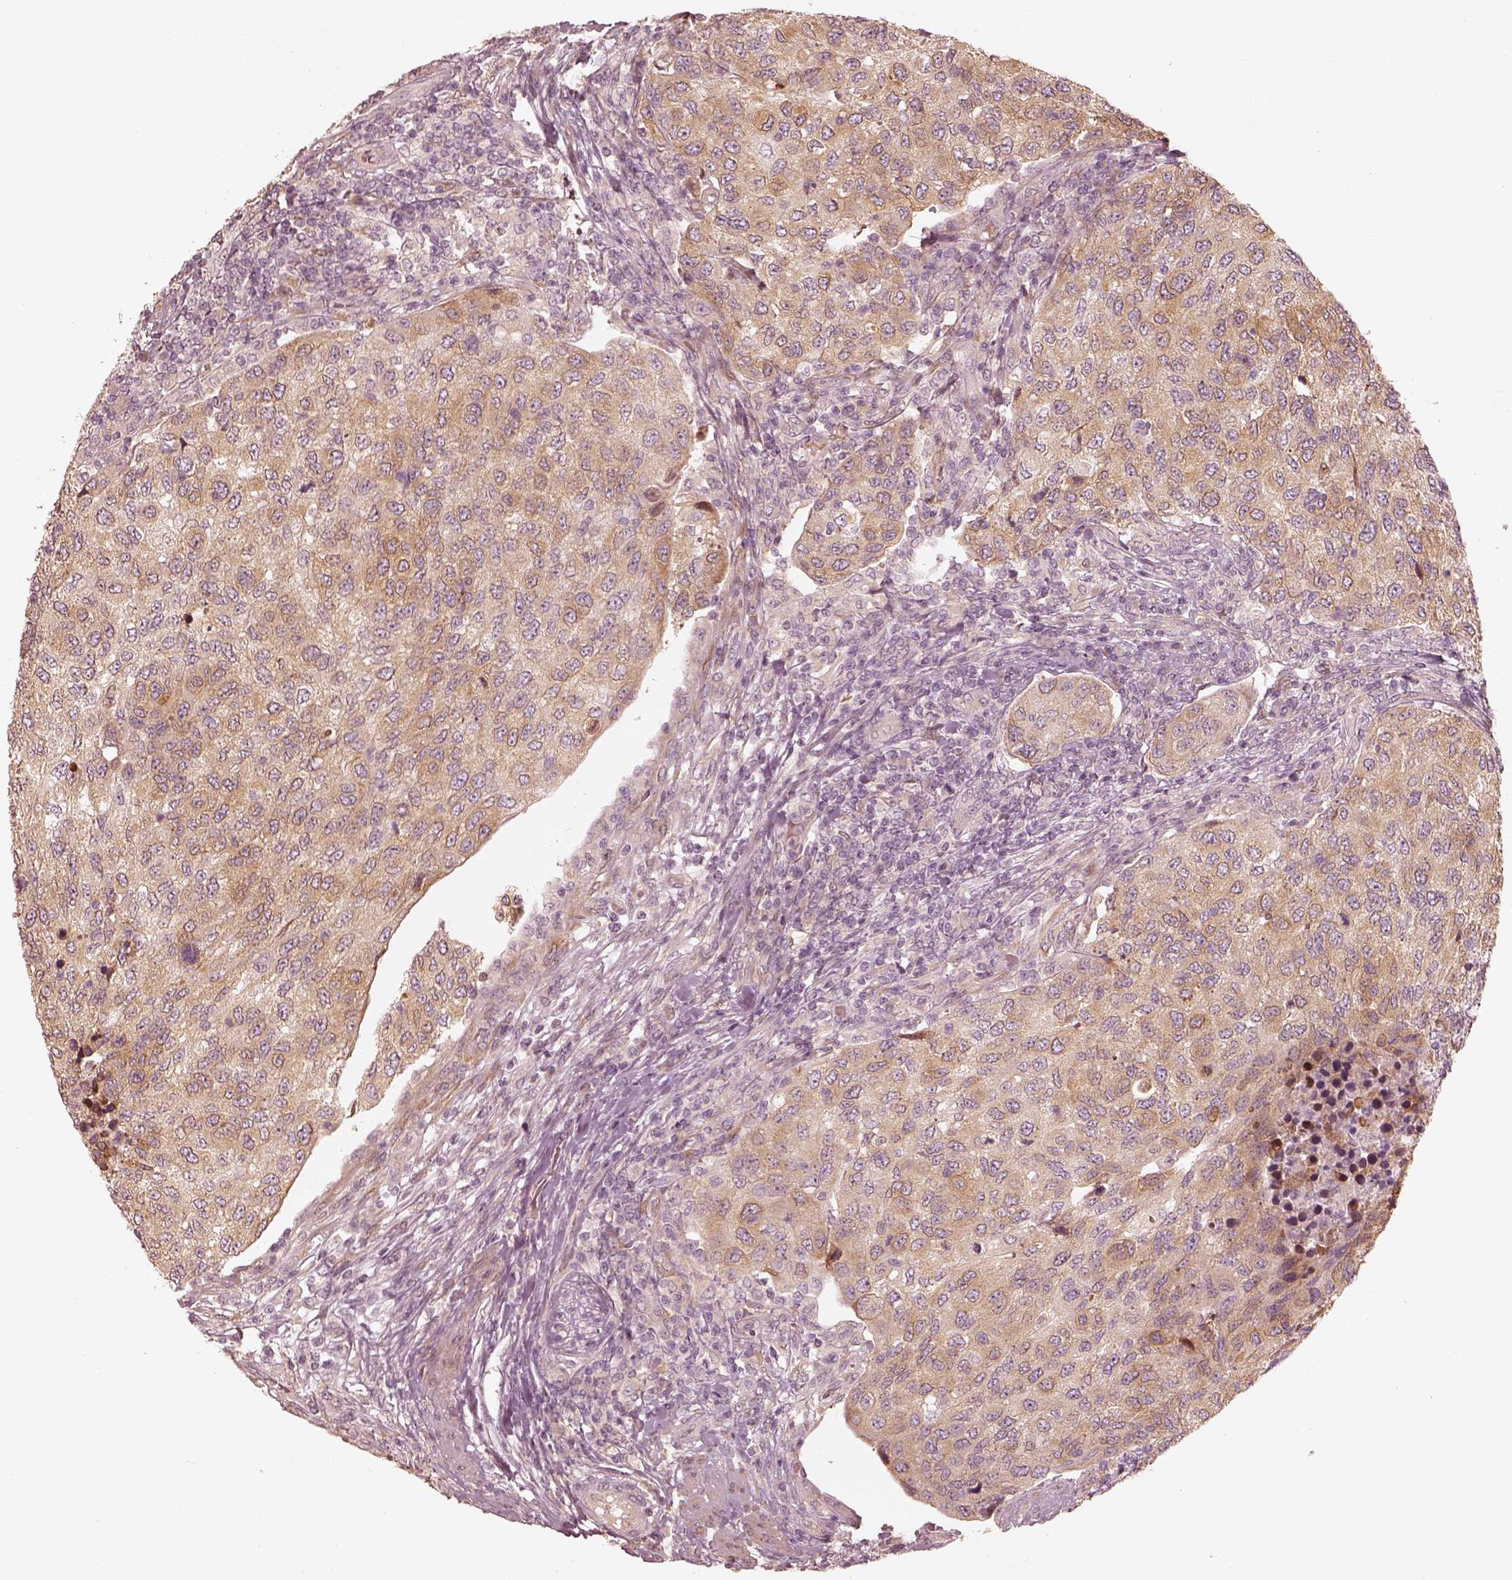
{"staining": {"intensity": "moderate", "quantity": ">75%", "location": "cytoplasmic/membranous"}, "tissue": "urothelial cancer", "cell_type": "Tumor cells", "image_type": "cancer", "snomed": [{"axis": "morphology", "description": "Urothelial carcinoma, High grade"}, {"axis": "topography", "description": "Urinary bladder"}], "caption": "Protein staining of urothelial carcinoma (high-grade) tissue displays moderate cytoplasmic/membranous staining in approximately >75% of tumor cells.", "gene": "WLS", "patient": {"sex": "female", "age": 78}}